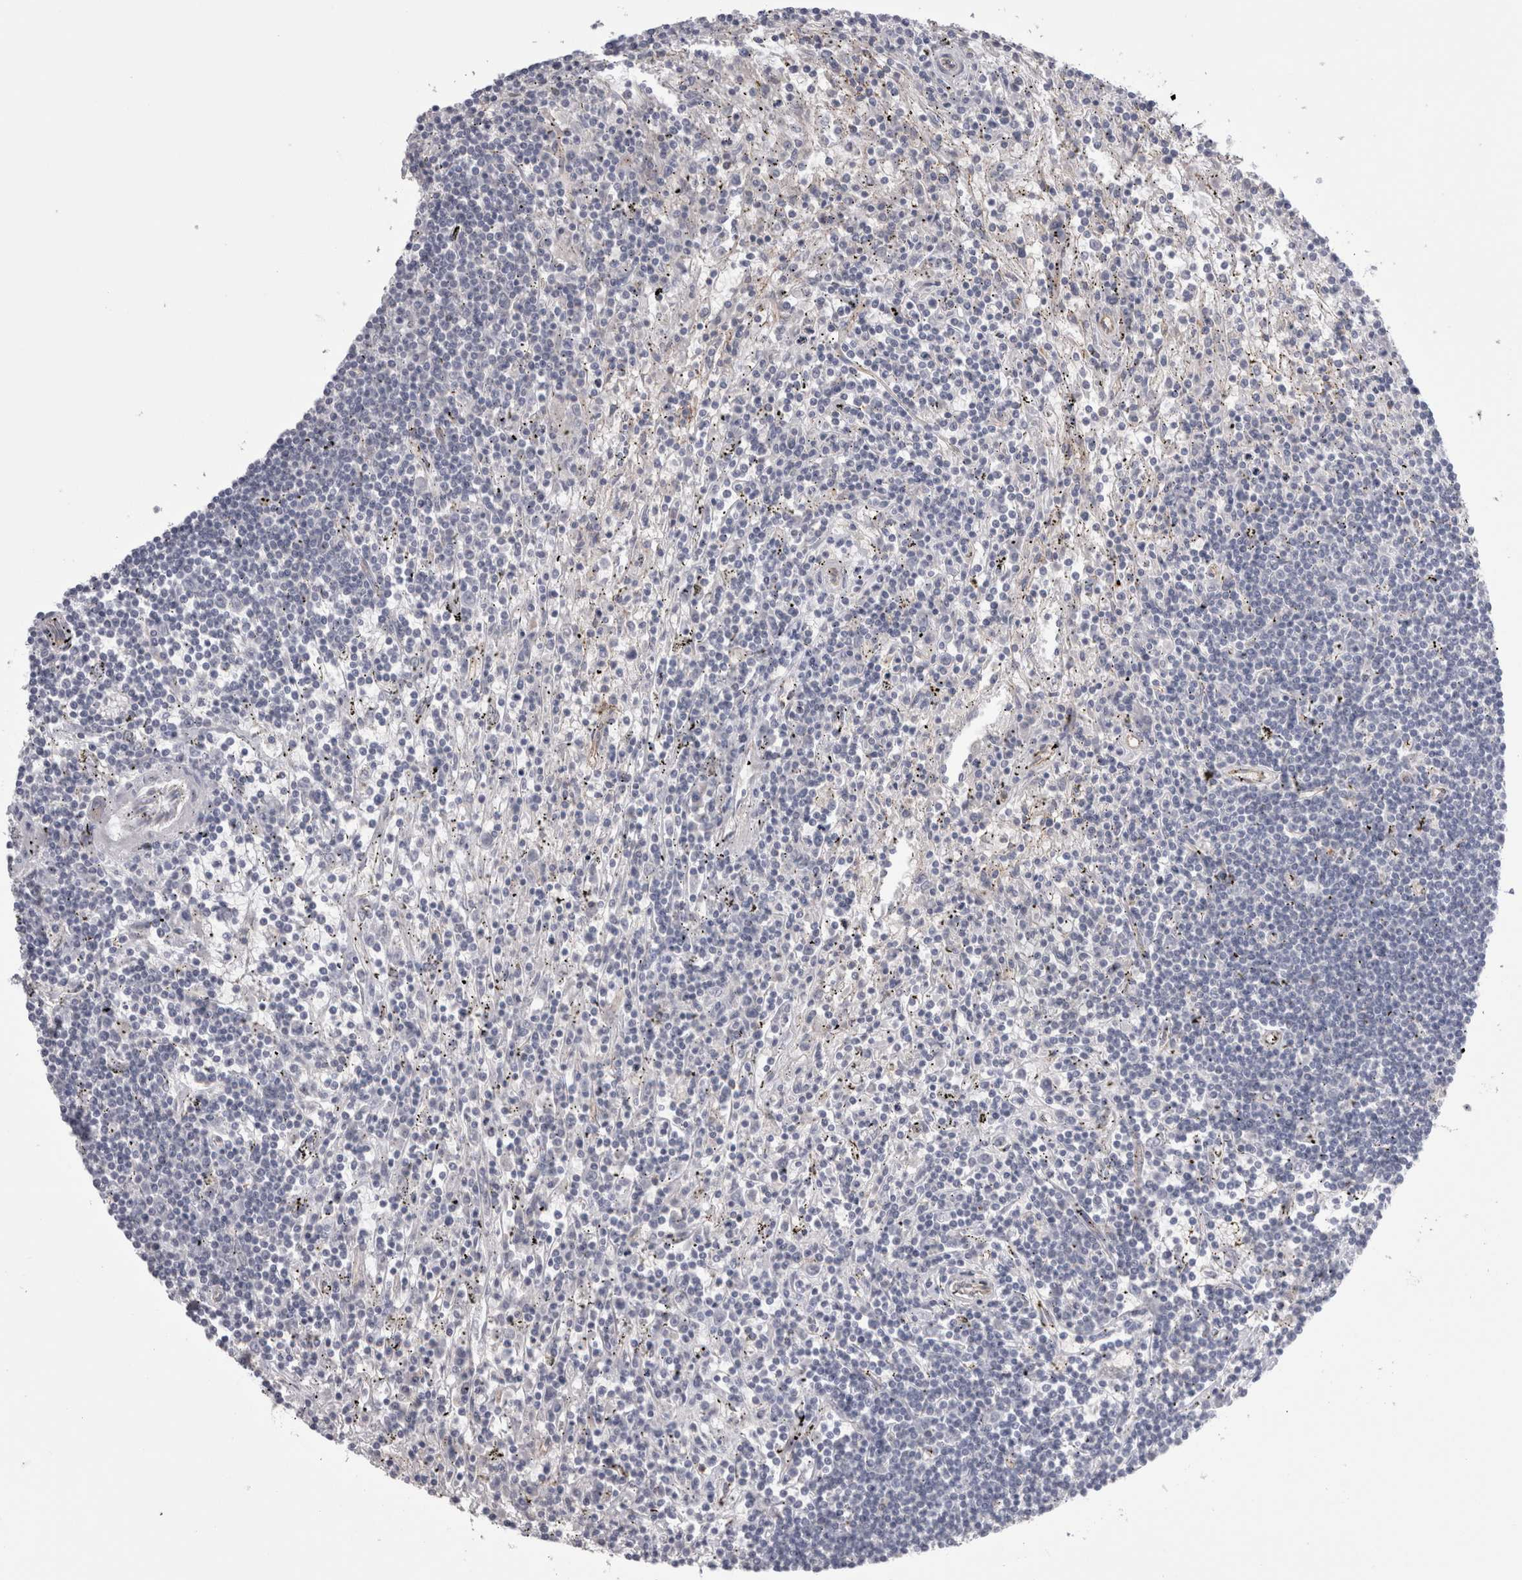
{"staining": {"intensity": "negative", "quantity": "none", "location": "none"}, "tissue": "lymphoma", "cell_type": "Tumor cells", "image_type": "cancer", "snomed": [{"axis": "morphology", "description": "Malignant lymphoma, non-Hodgkin's type, Low grade"}, {"axis": "topography", "description": "Spleen"}], "caption": "Protein analysis of malignant lymphoma, non-Hodgkin's type (low-grade) shows no significant expression in tumor cells.", "gene": "EPDR1", "patient": {"sex": "male", "age": 76}}